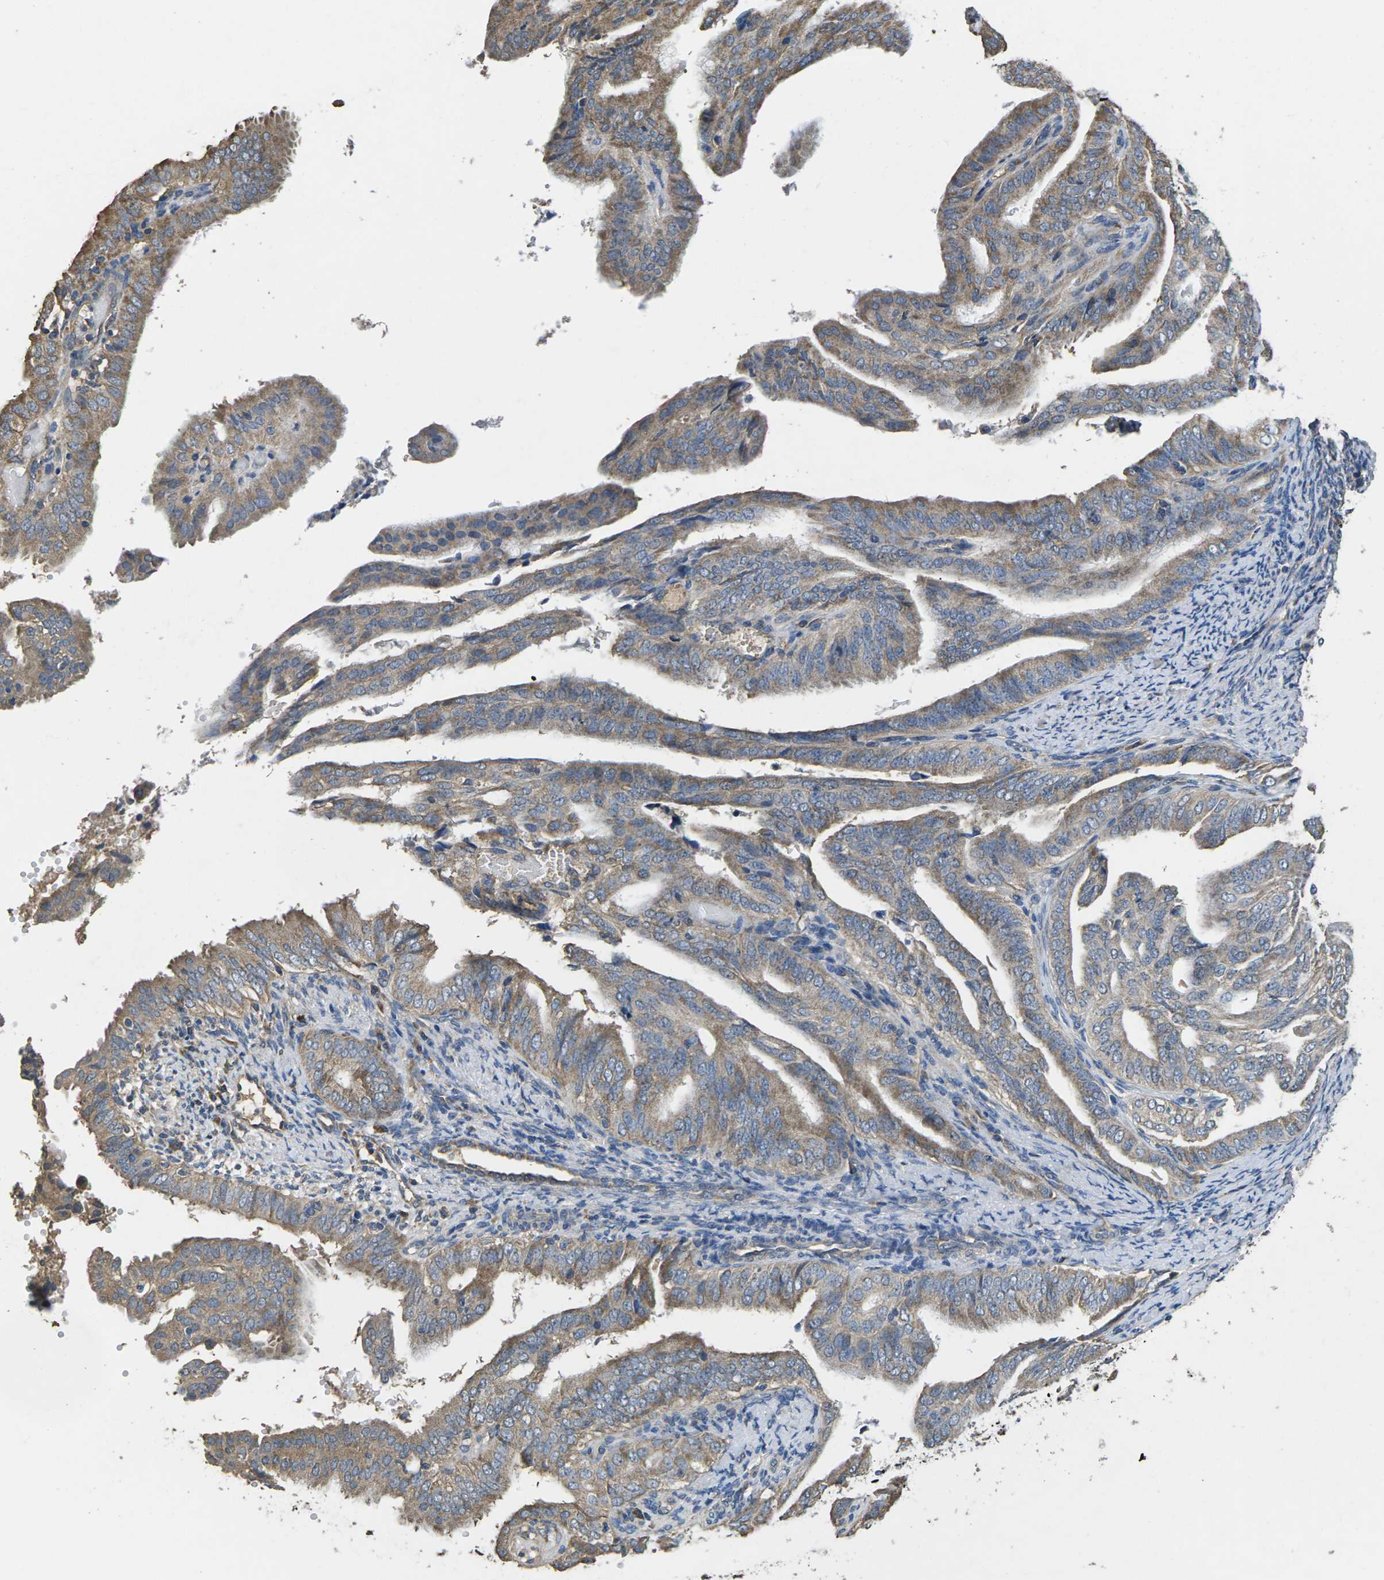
{"staining": {"intensity": "weak", "quantity": "25%-75%", "location": "cytoplasmic/membranous"}, "tissue": "endometrial cancer", "cell_type": "Tumor cells", "image_type": "cancer", "snomed": [{"axis": "morphology", "description": "Adenocarcinoma, NOS"}, {"axis": "topography", "description": "Endometrium"}], "caption": "This micrograph exhibits endometrial cancer stained with immunohistochemistry (IHC) to label a protein in brown. The cytoplasmic/membranous of tumor cells show weak positivity for the protein. Nuclei are counter-stained blue.", "gene": "B4GAT1", "patient": {"sex": "female", "age": 58}}